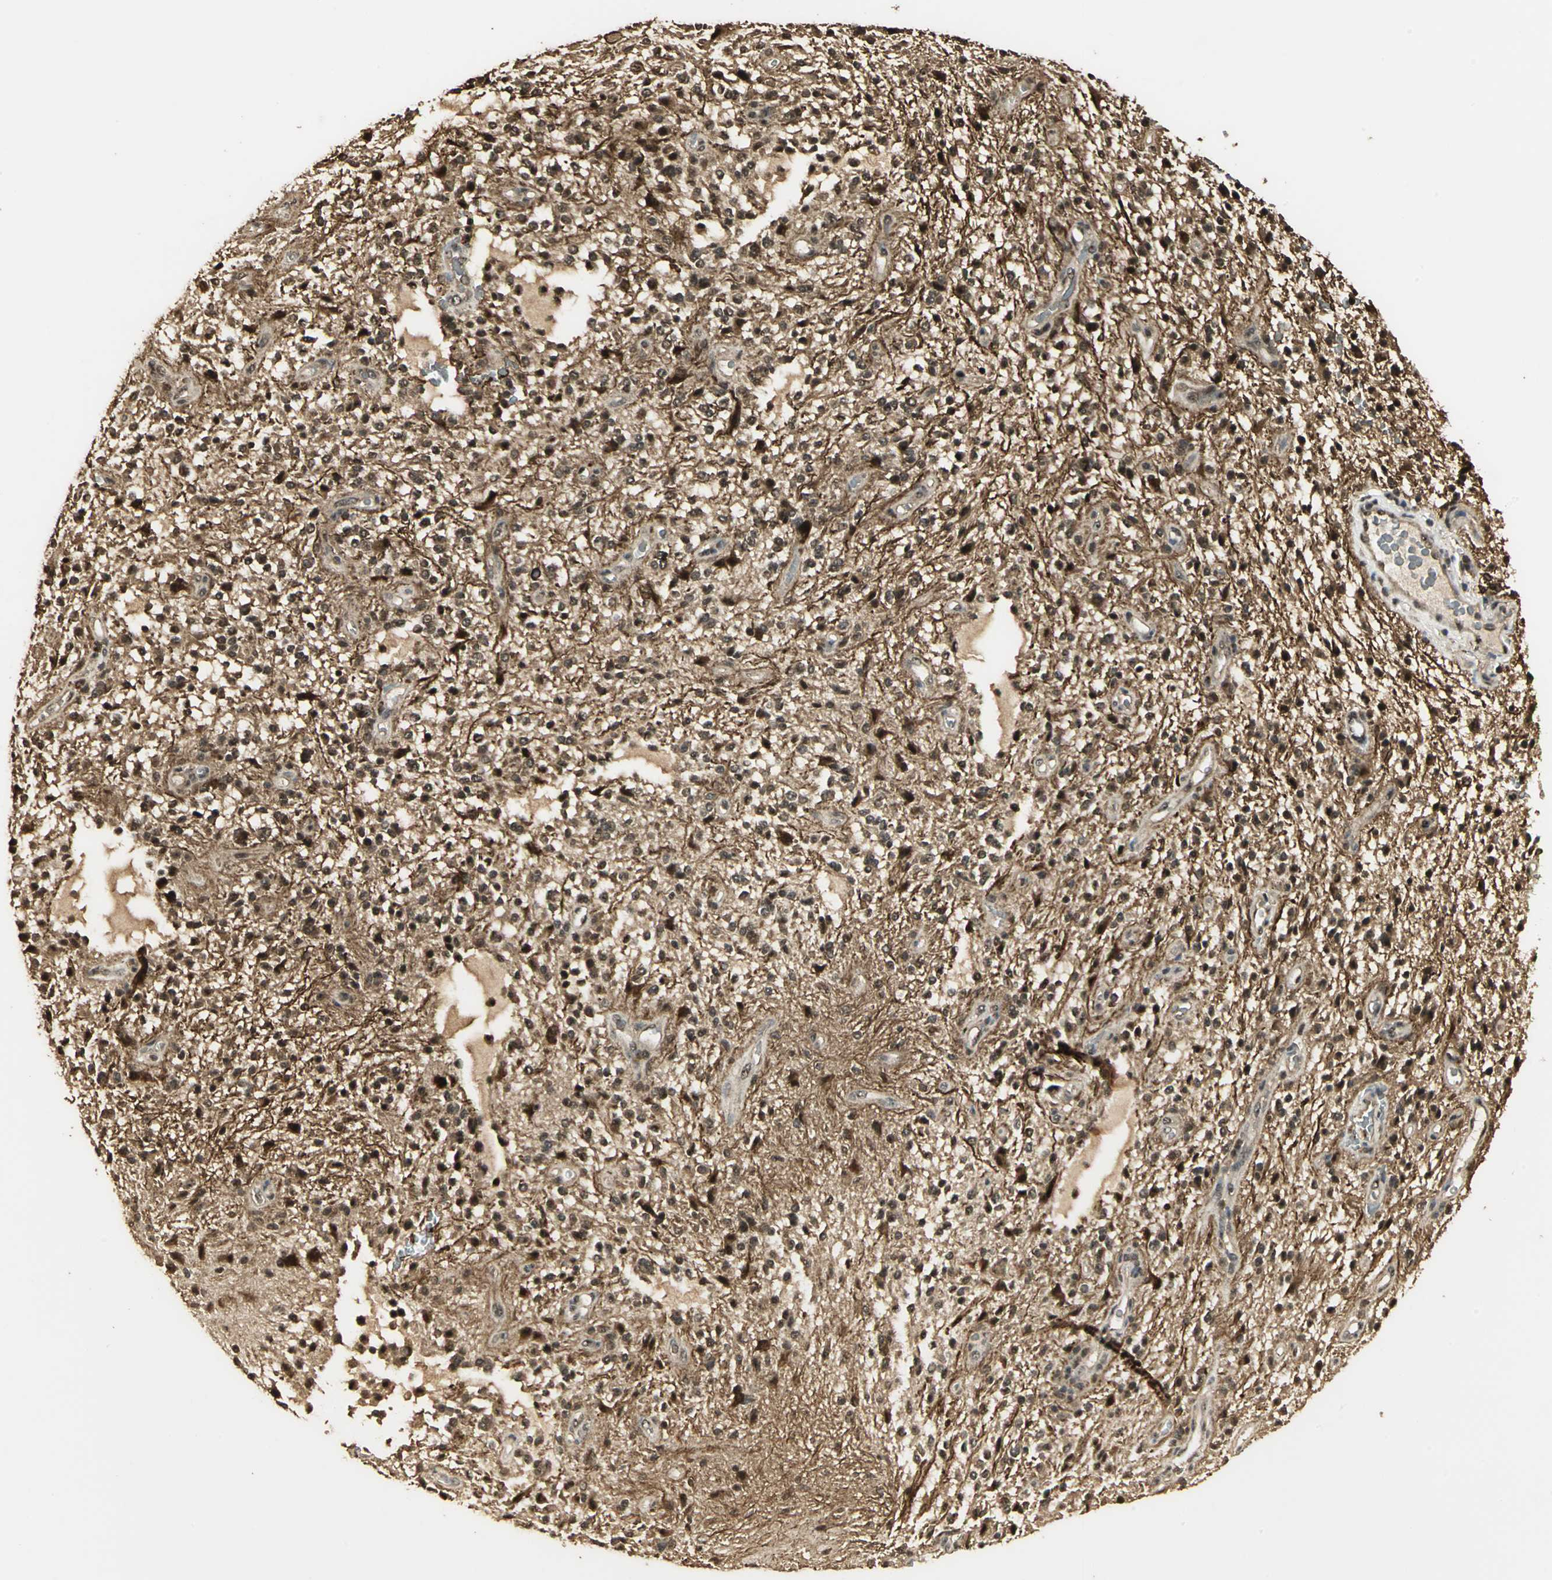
{"staining": {"intensity": "strong", "quantity": ">75%", "location": "cytoplasmic/membranous"}, "tissue": "glioma", "cell_type": "Tumor cells", "image_type": "cancer", "snomed": [{"axis": "morphology", "description": "Glioma, malignant, NOS"}, {"axis": "topography", "description": "Cerebellum"}], "caption": "Brown immunohistochemical staining in glioma displays strong cytoplasmic/membranous expression in about >75% of tumor cells. Nuclei are stained in blue.", "gene": "UCHL5", "patient": {"sex": "female", "age": 10}}